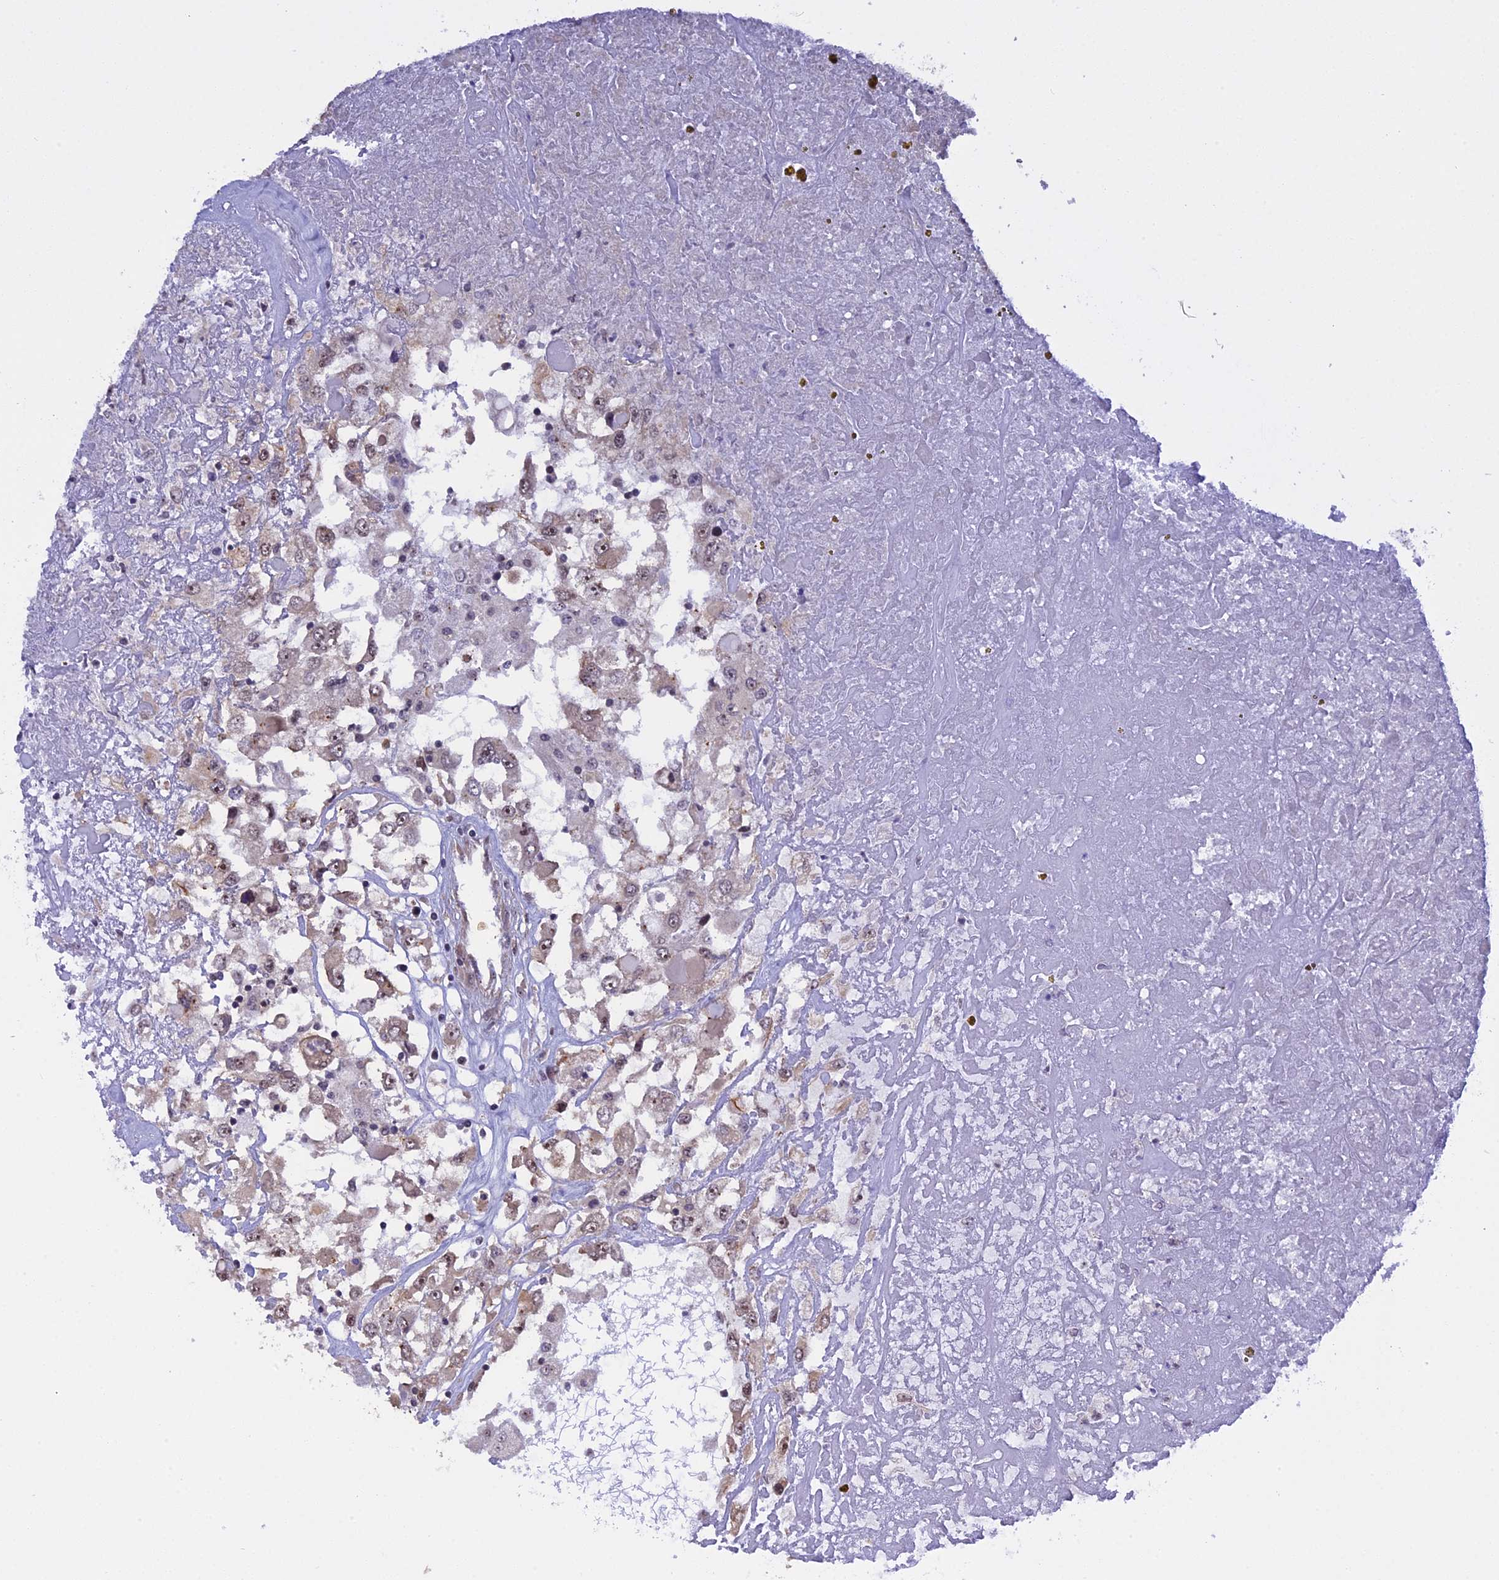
{"staining": {"intensity": "weak", "quantity": "<25%", "location": "cytoplasmic/membranous,nuclear"}, "tissue": "renal cancer", "cell_type": "Tumor cells", "image_type": "cancer", "snomed": [{"axis": "morphology", "description": "Adenocarcinoma, NOS"}, {"axis": "topography", "description": "Kidney"}], "caption": "Adenocarcinoma (renal) stained for a protein using immunohistochemistry reveals no expression tumor cells.", "gene": "MGA", "patient": {"sex": "female", "age": 52}}